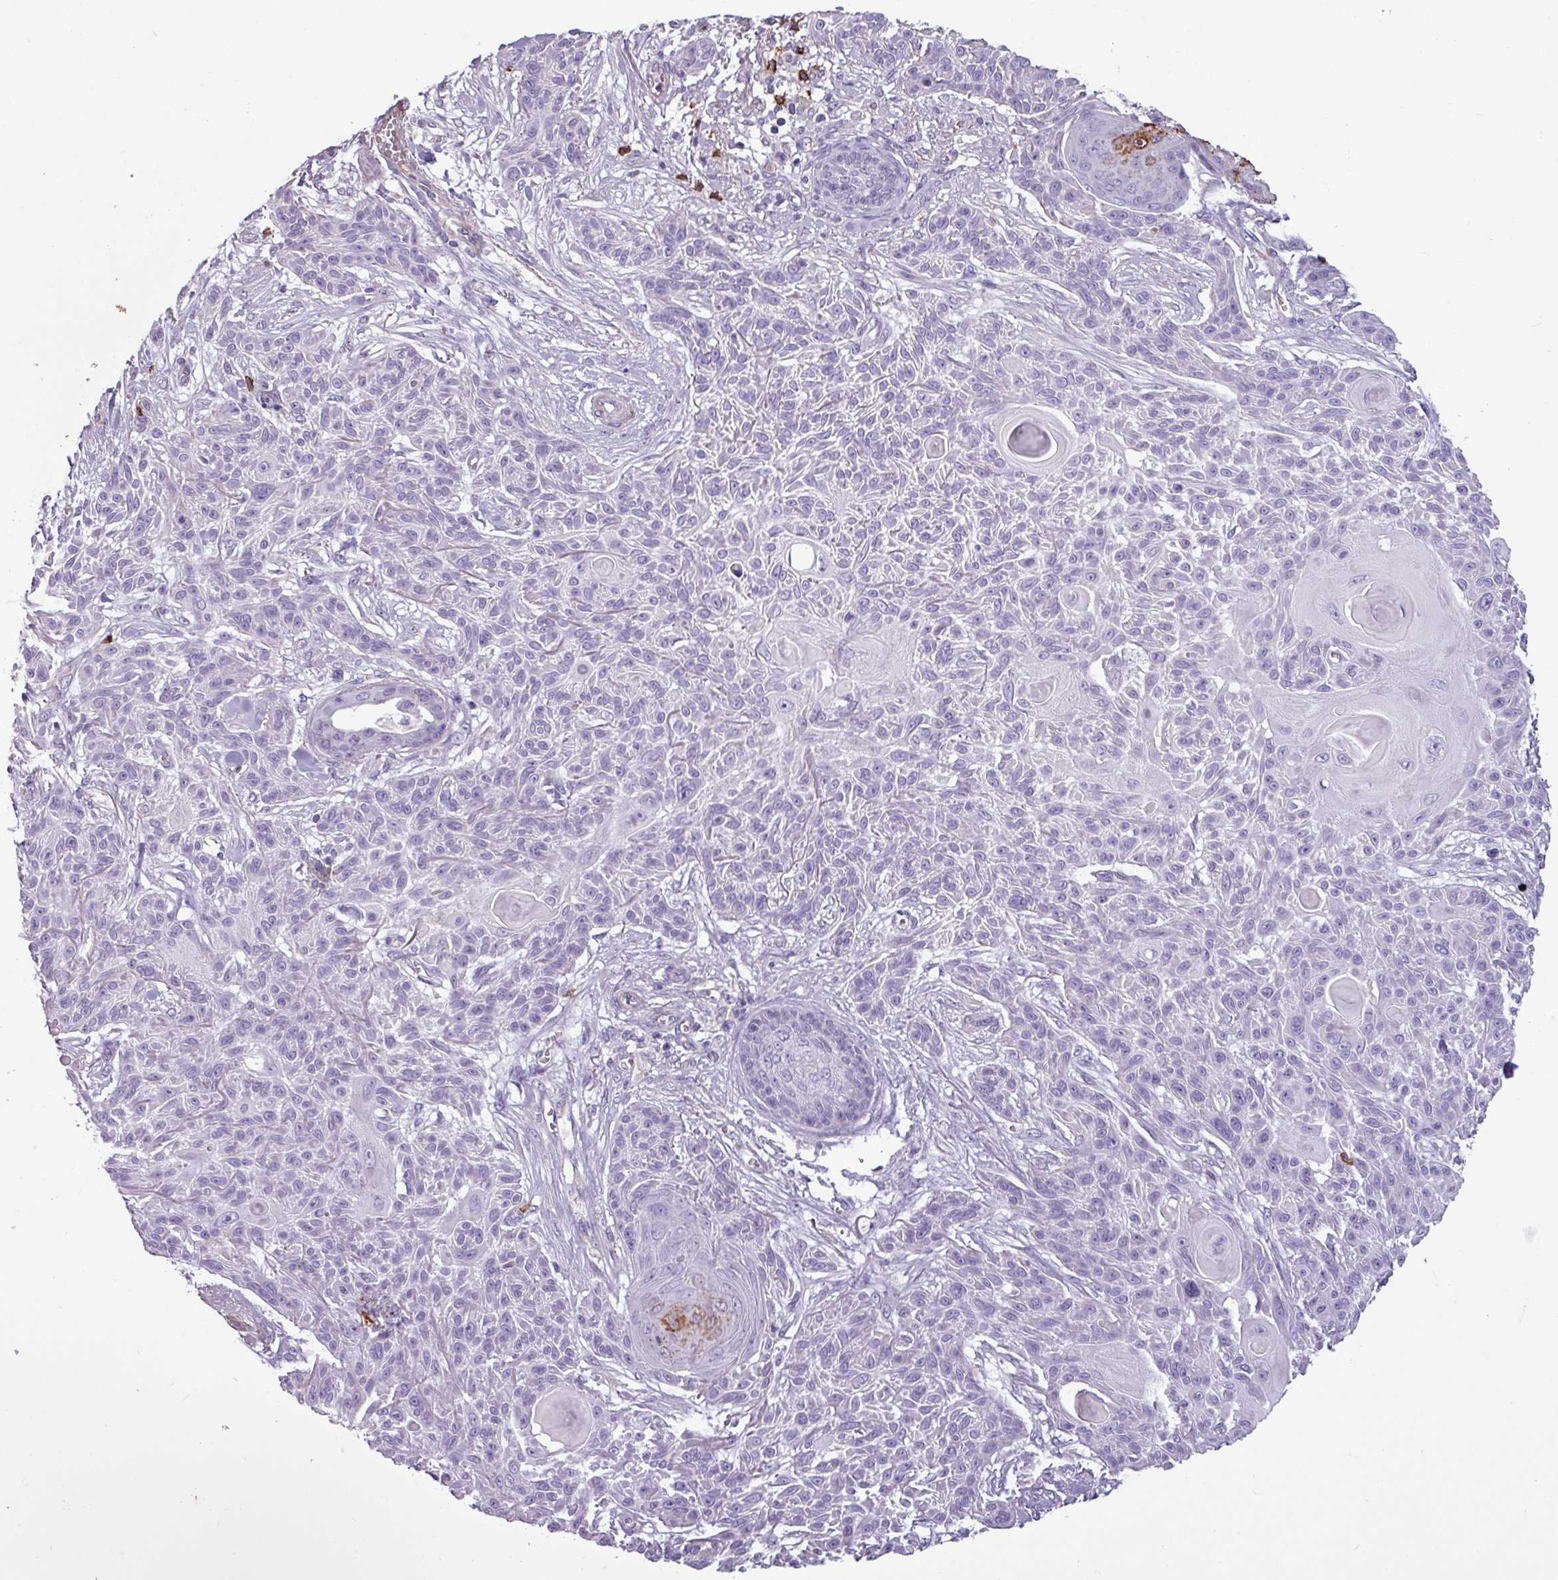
{"staining": {"intensity": "negative", "quantity": "none", "location": "none"}, "tissue": "skin cancer", "cell_type": "Tumor cells", "image_type": "cancer", "snomed": [{"axis": "morphology", "description": "Squamous cell carcinoma, NOS"}, {"axis": "topography", "description": "Skin"}], "caption": "Tumor cells are negative for protein expression in human skin squamous cell carcinoma. Brightfield microscopy of immunohistochemistry stained with DAB (3,3'-diaminobenzidine) (brown) and hematoxylin (blue), captured at high magnification.", "gene": "CD8A", "patient": {"sex": "male", "age": 86}}